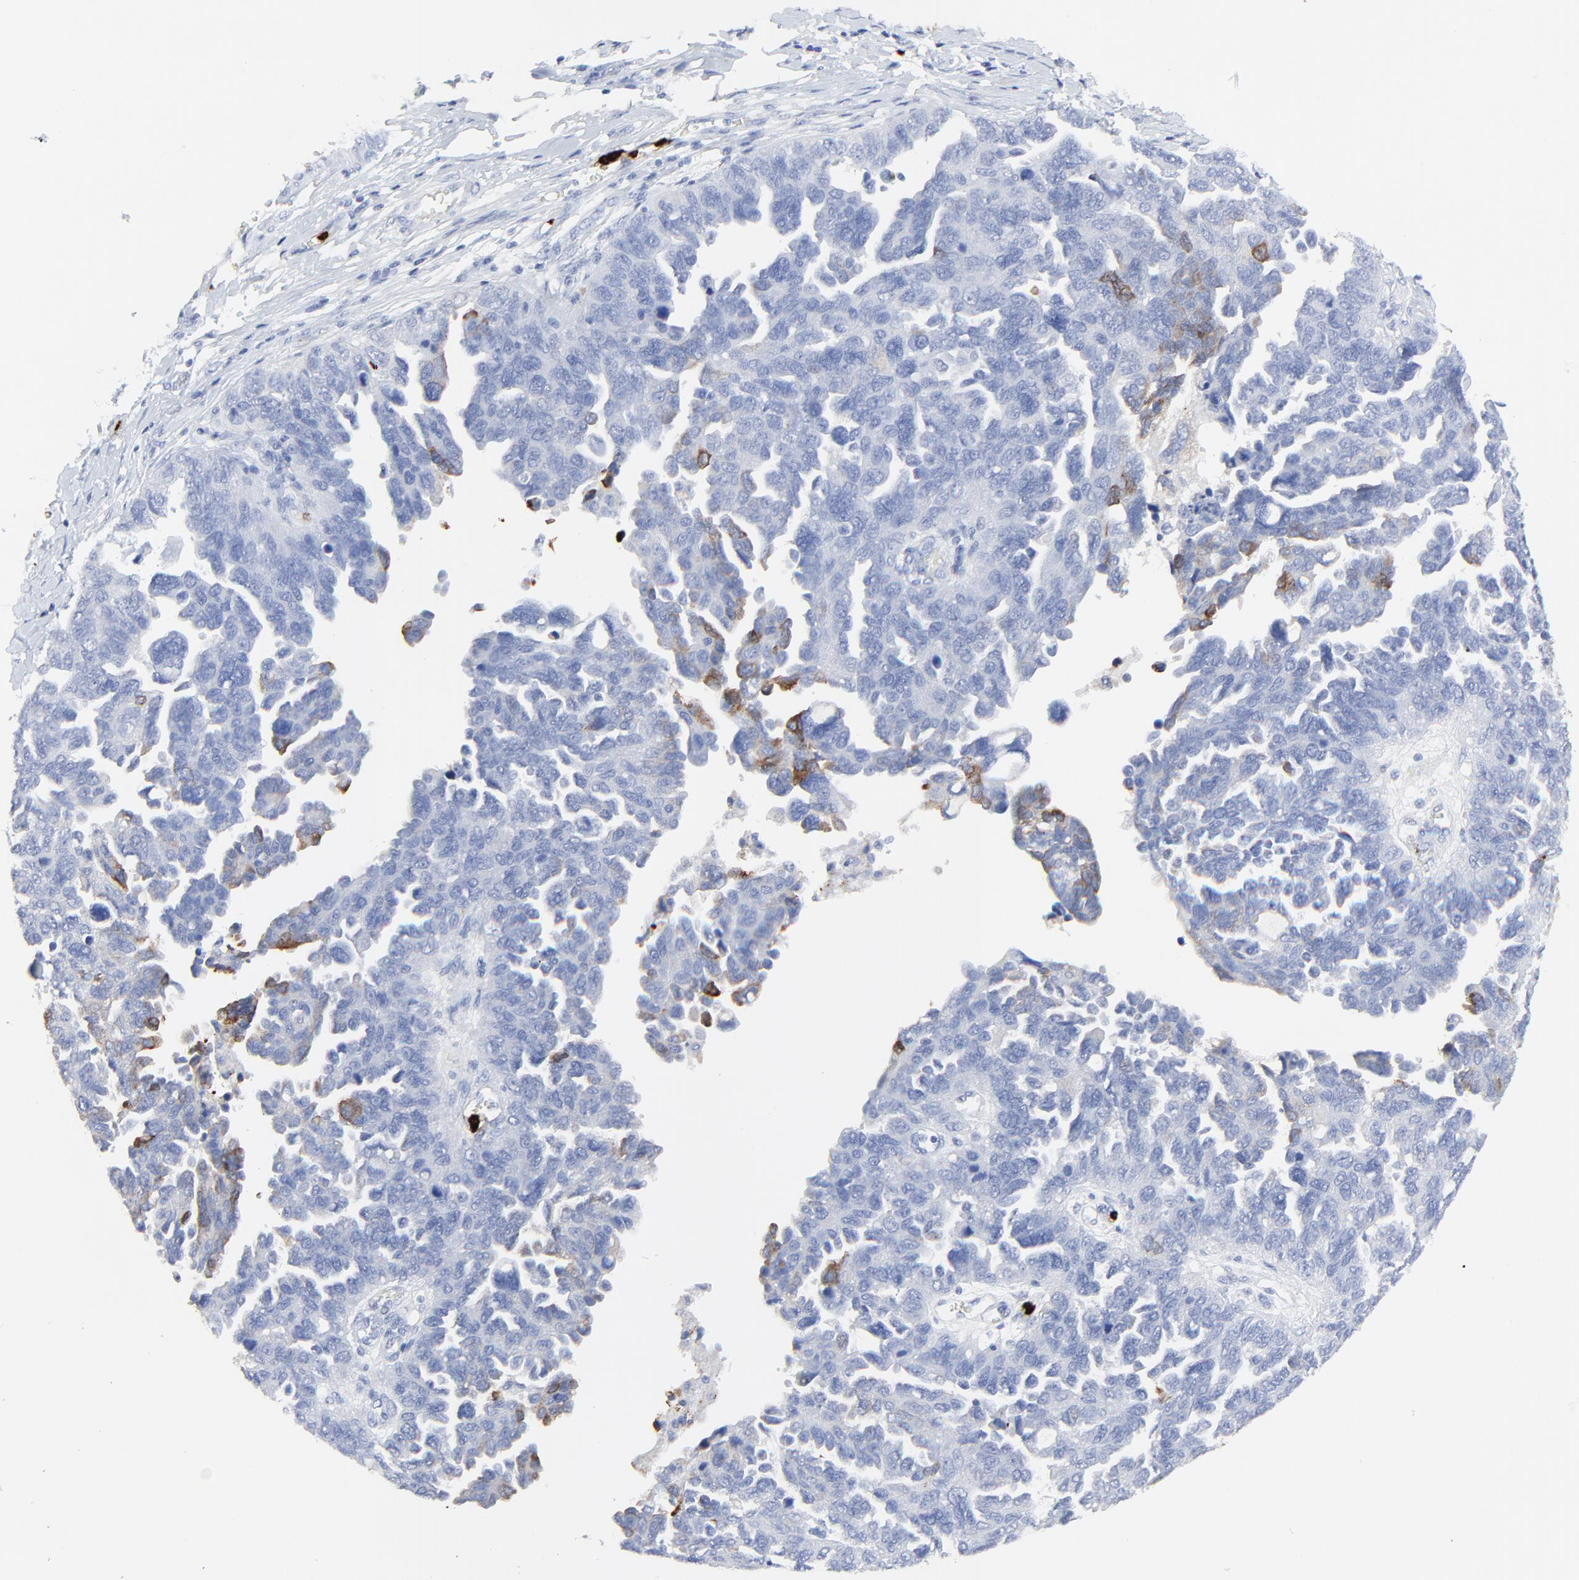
{"staining": {"intensity": "moderate", "quantity": "<25%", "location": "cytoplasmic/membranous"}, "tissue": "ovarian cancer", "cell_type": "Tumor cells", "image_type": "cancer", "snomed": [{"axis": "morphology", "description": "Cystadenocarcinoma, serous, NOS"}, {"axis": "topography", "description": "Ovary"}], "caption": "Brown immunohistochemical staining in ovarian cancer displays moderate cytoplasmic/membranous staining in approximately <25% of tumor cells.", "gene": "LCN2", "patient": {"sex": "female", "age": 64}}